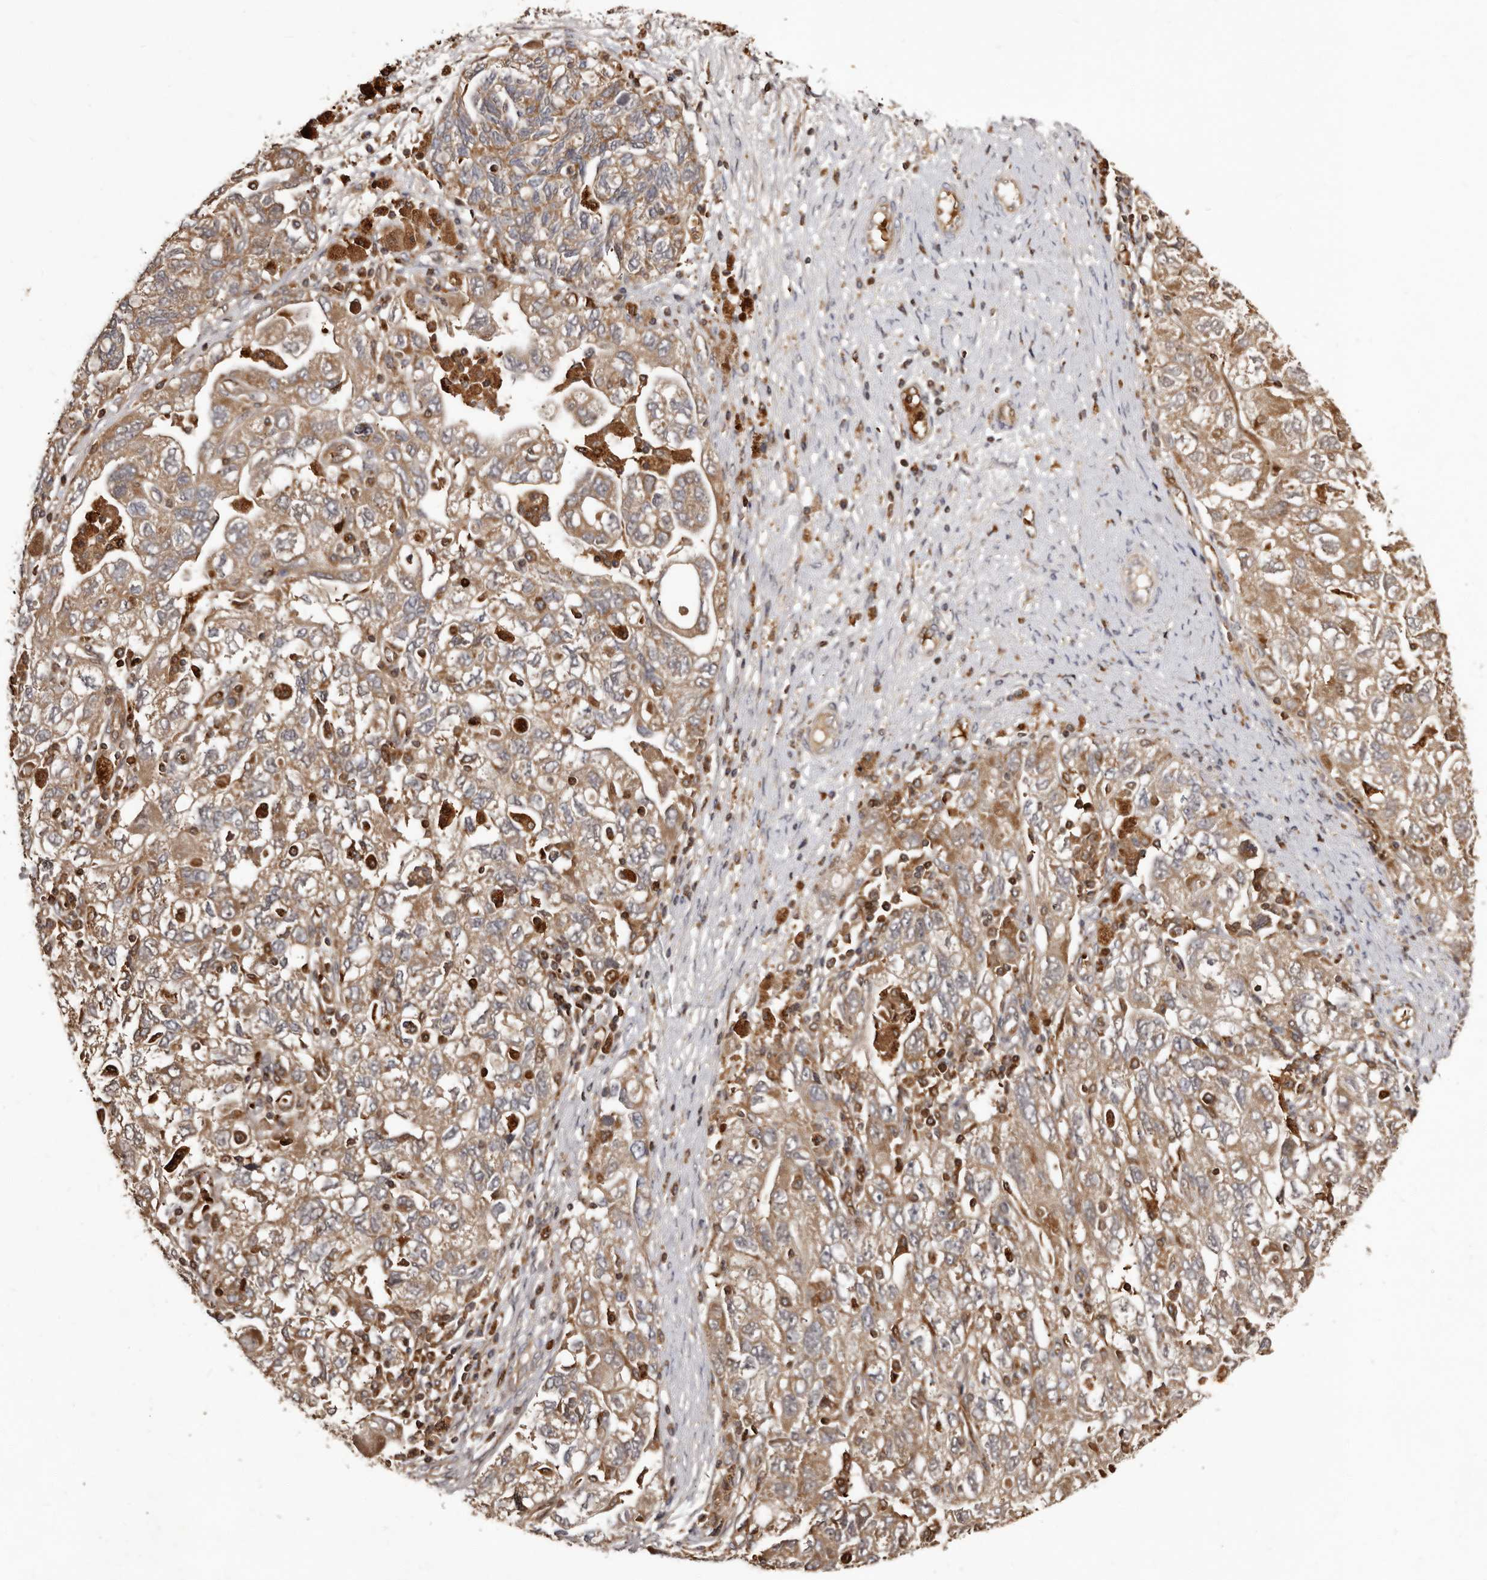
{"staining": {"intensity": "moderate", "quantity": ">75%", "location": "cytoplasmic/membranous"}, "tissue": "ovarian cancer", "cell_type": "Tumor cells", "image_type": "cancer", "snomed": [{"axis": "morphology", "description": "Carcinoma, NOS"}, {"axis": "morphology", "description": "Cystadenocarcinoma, serous, NOS"}, {"axis": "topography", "description": "Ovary"}], "caption": "Brown immunohistochemical staining in ovarian cancer (carcinoma) reveals moderate cytoplasmic/membranous positivity in approximately >75% of tumor cells.", "gene": "BAX", "patient": {"sex": "female", "age": 69}}